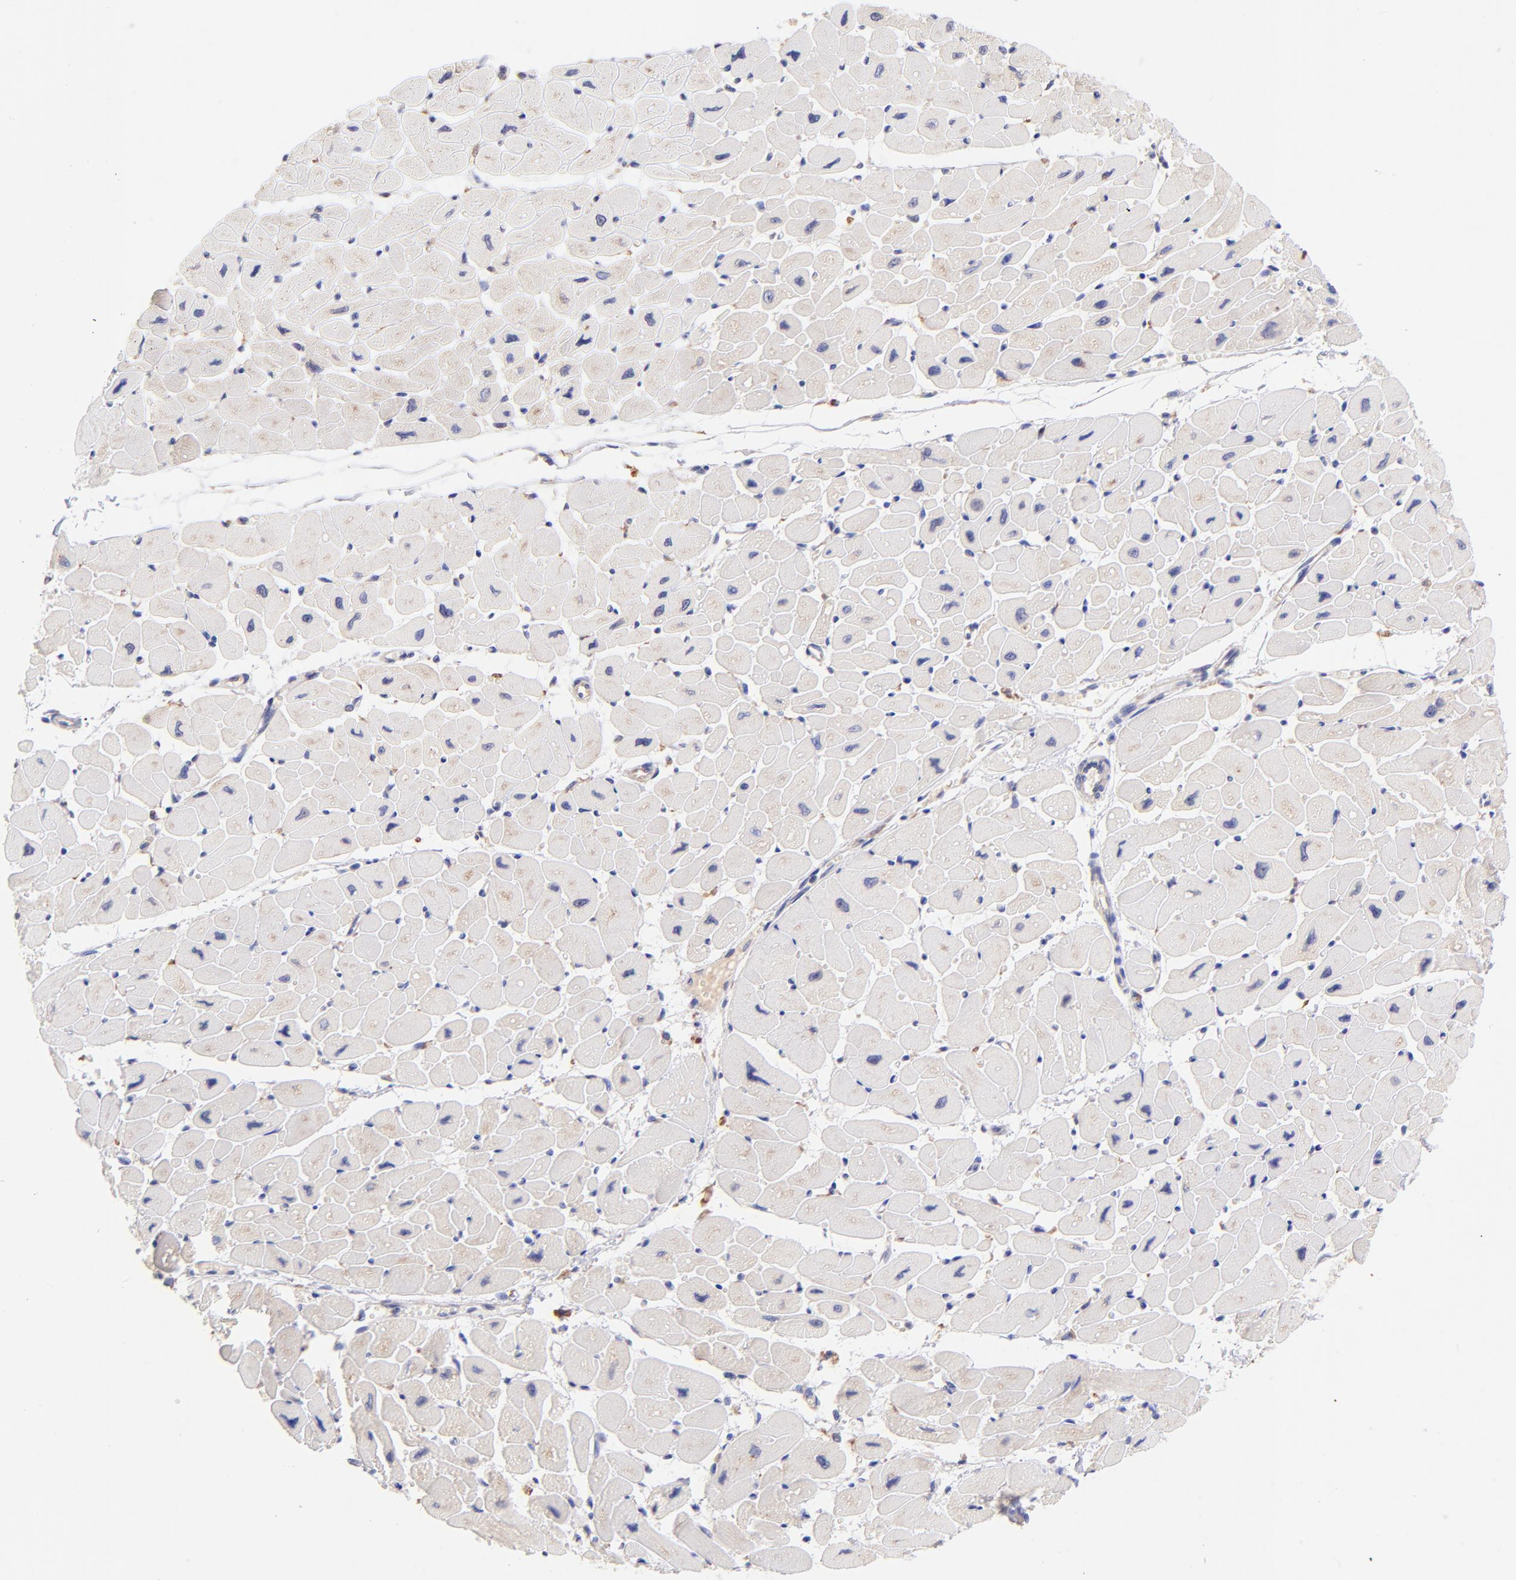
{"staining": {"intensity": "weak", "quantity": "<25%", "location": "cytoplasmic/membranous"}, "tissue": "heart muscle", "cell_type": "Cardiomyocytes", "image_type": "normal", "snomed": [{"axis": "morphology", "description": "Normal tissue, NOS"}, {"axis": "topography", "description": "Heart"}], "caption": "DAB immunohistochemical staining of unremarkable human heart muscle shows no significant staining in cardiomyocytes. Brightfield microscopy of IHC stained with DAB (brown) and hematoxylin (blue), captured at high magnification.", "gene": "RPL11", "patient": {"sex": "female", "age": 54}}